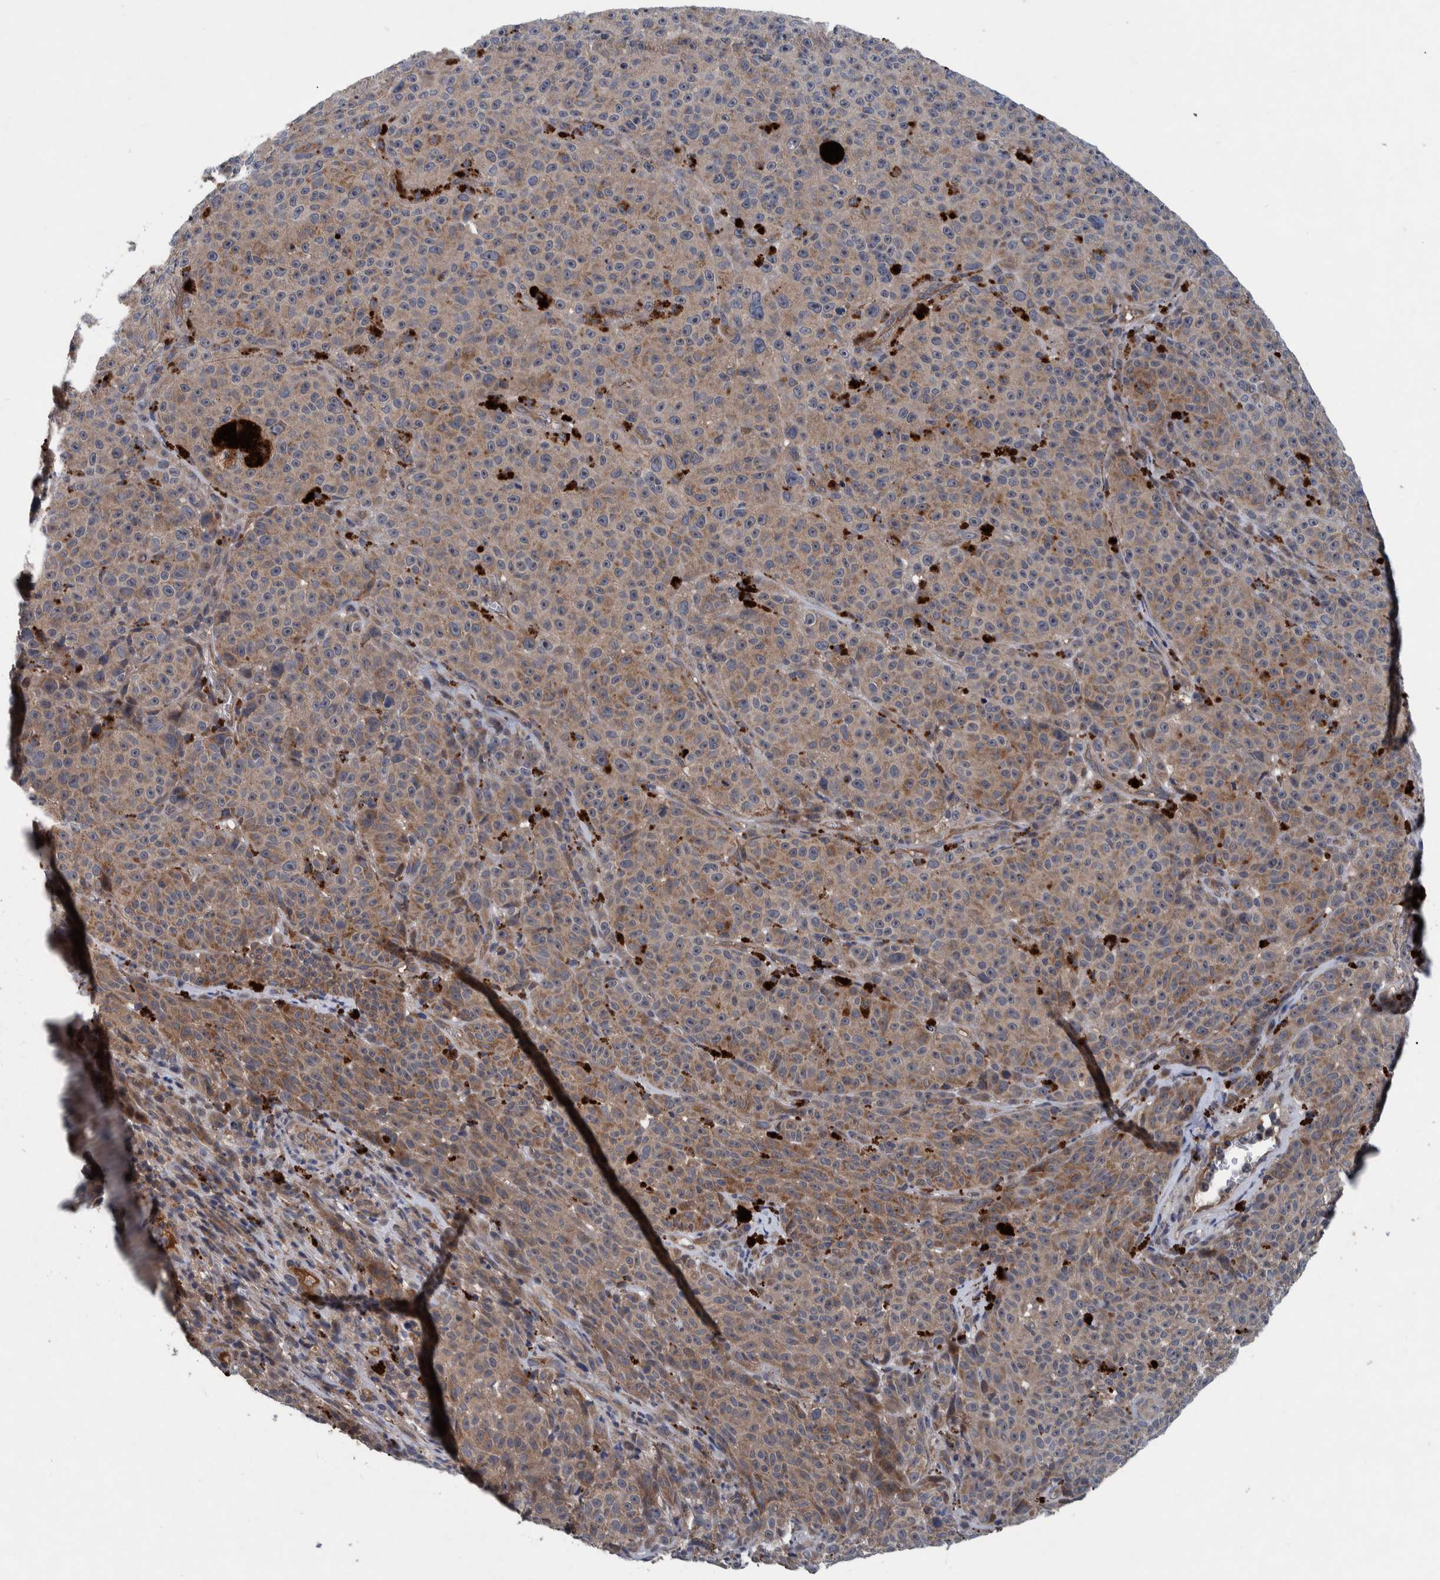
{"staining": {"intensity": "moderate", "quantity": ">75%", "location": "cytoplasmic/membranous"}, "tissue": "melanoma", "cell_type": "Tumor cells", "image_type": "cancer", "snomed": [{"axis": "morphology", "description": "Malignant melanoma, NOS"}, {"axis": "topography", "description": "Skin"}], "caption": "High-power microscopy captured an immunohistochemistry (IHC) histopathology image of malignant melanoma, revealing moderate cytoplasmic/membranous positivity in approximately >75% of tumor cells. Immunohistochemistry stains the protein in brown and the nuclei are stained blue.", "gene": "ITIH3", "patient": {"sex": "female", "age": 82}}